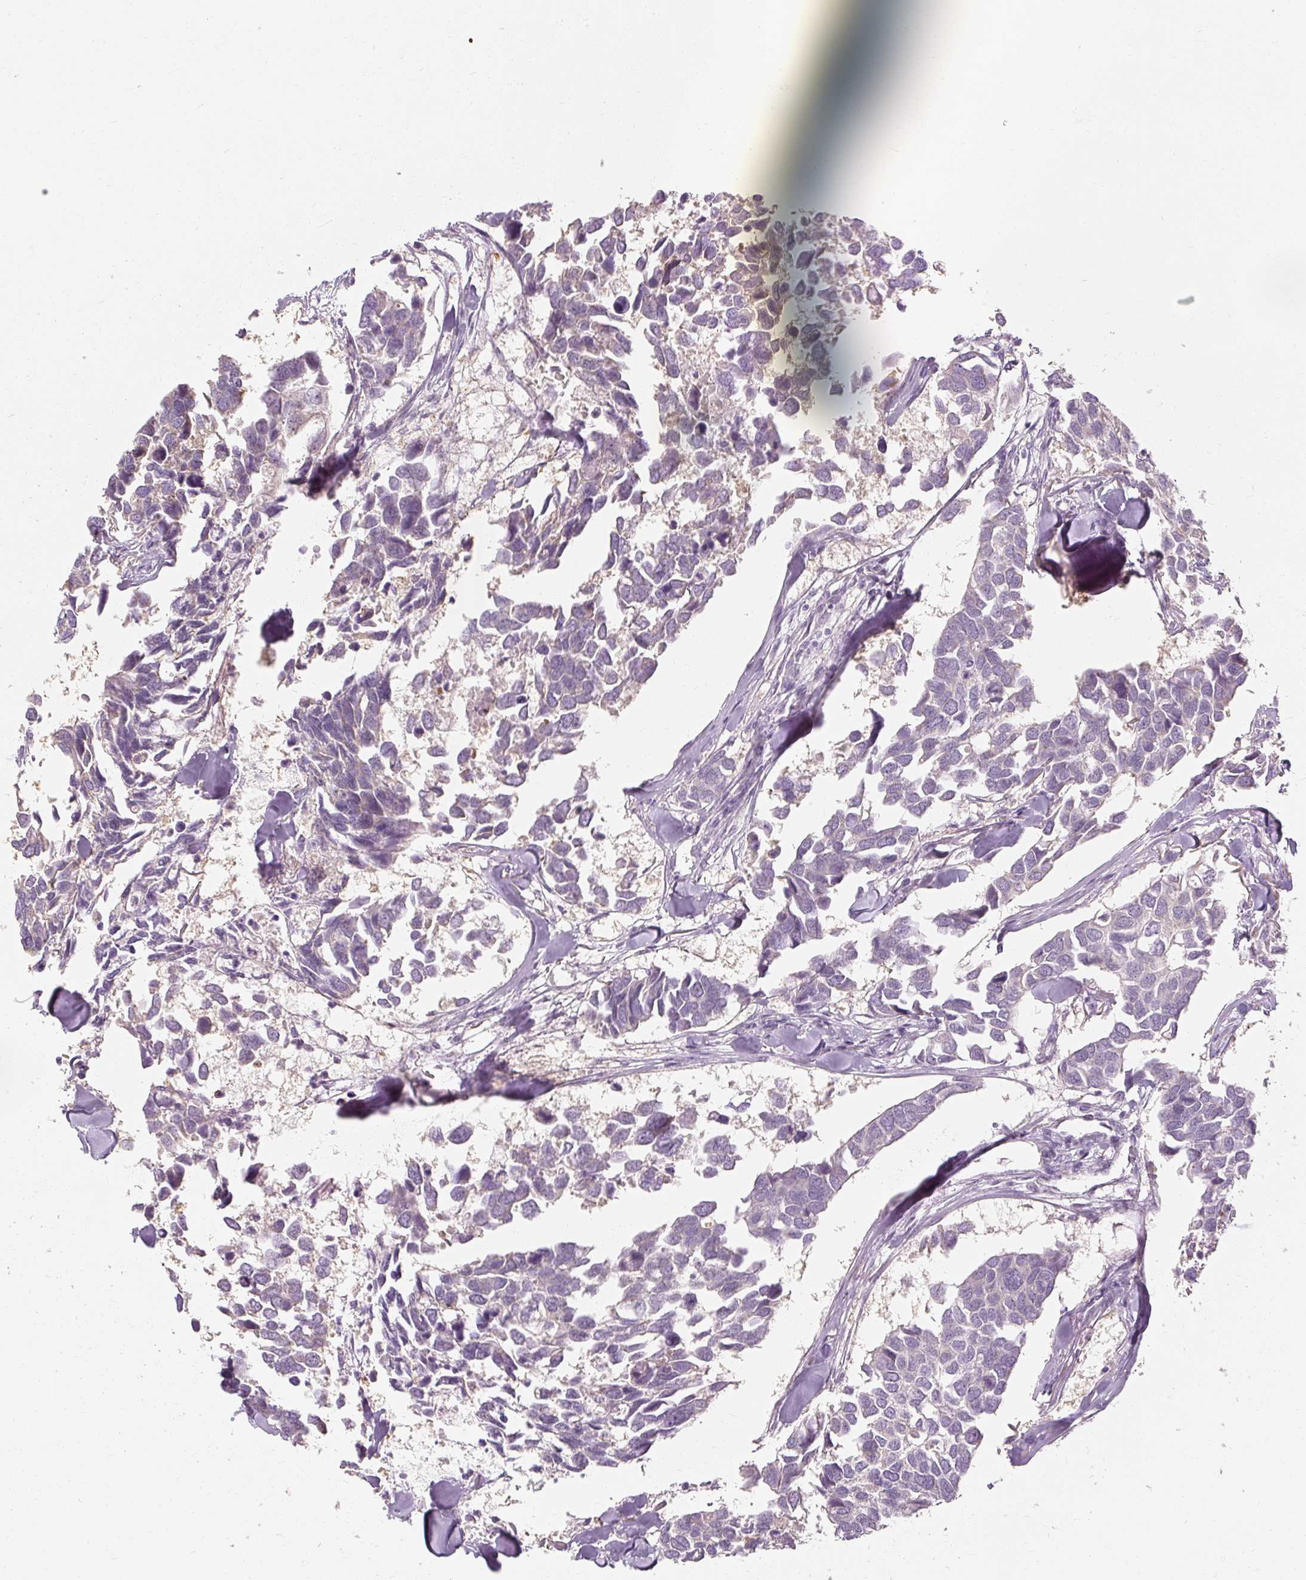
{"staining": {"intensity": "negative", "quantity": "none", "location": "none"}, "tissue": "breast cancer", "cell_type": "Tumor cells", "image_type": "cancer", "snomed": [{"axis": "morphology", "description": "Duct carcinoma"}, {"axis": "topography", "description": "Breast"}], "caption": "This is a histopathology image of immunohistochemistry (IHC) staining of breast cancer, which shows no expression in tumor cells. Nuclei are stained in blue.", "gene": "CAPN3", "patient": {"sex": "female", "age": 83}}